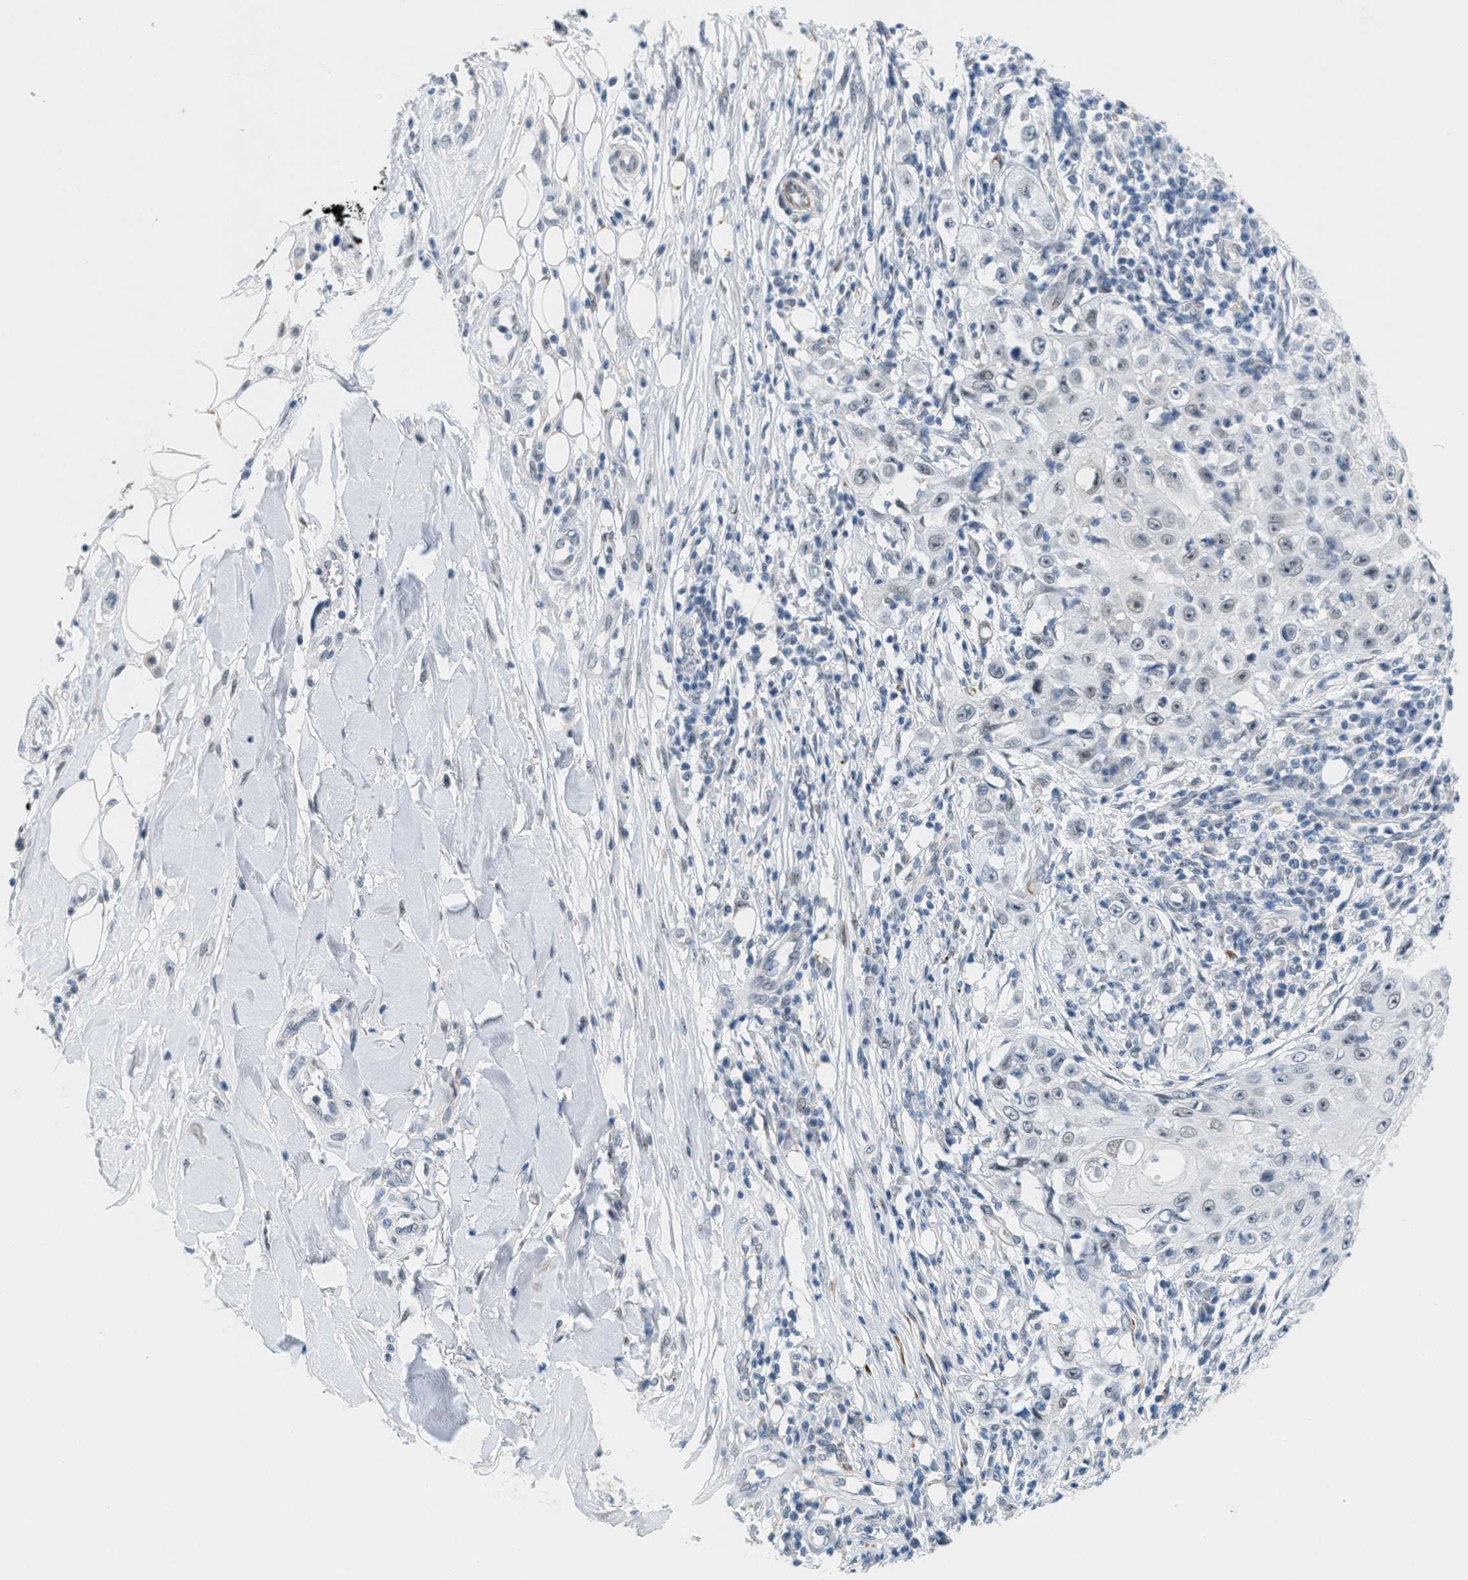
{"staining": {"intensity": "negative", "quantity": "none", "location": "none"}, "tissue": "skin cancer", "cell_type": "Tumor cells", "image_type": "cancer", "snomed": [{"axis": "morphology", "description": "Squamous cell carcinoma, NOS"}, {"axis": "topography", "description": "Skin"}], "caption": "Skin cancer (squamous cell carcinoma) was stained to show a protein in brown. There is no significant expression in tumor cells.", "gene": "HS3ST2", "patient": {"sex": "male", "age": 86}}